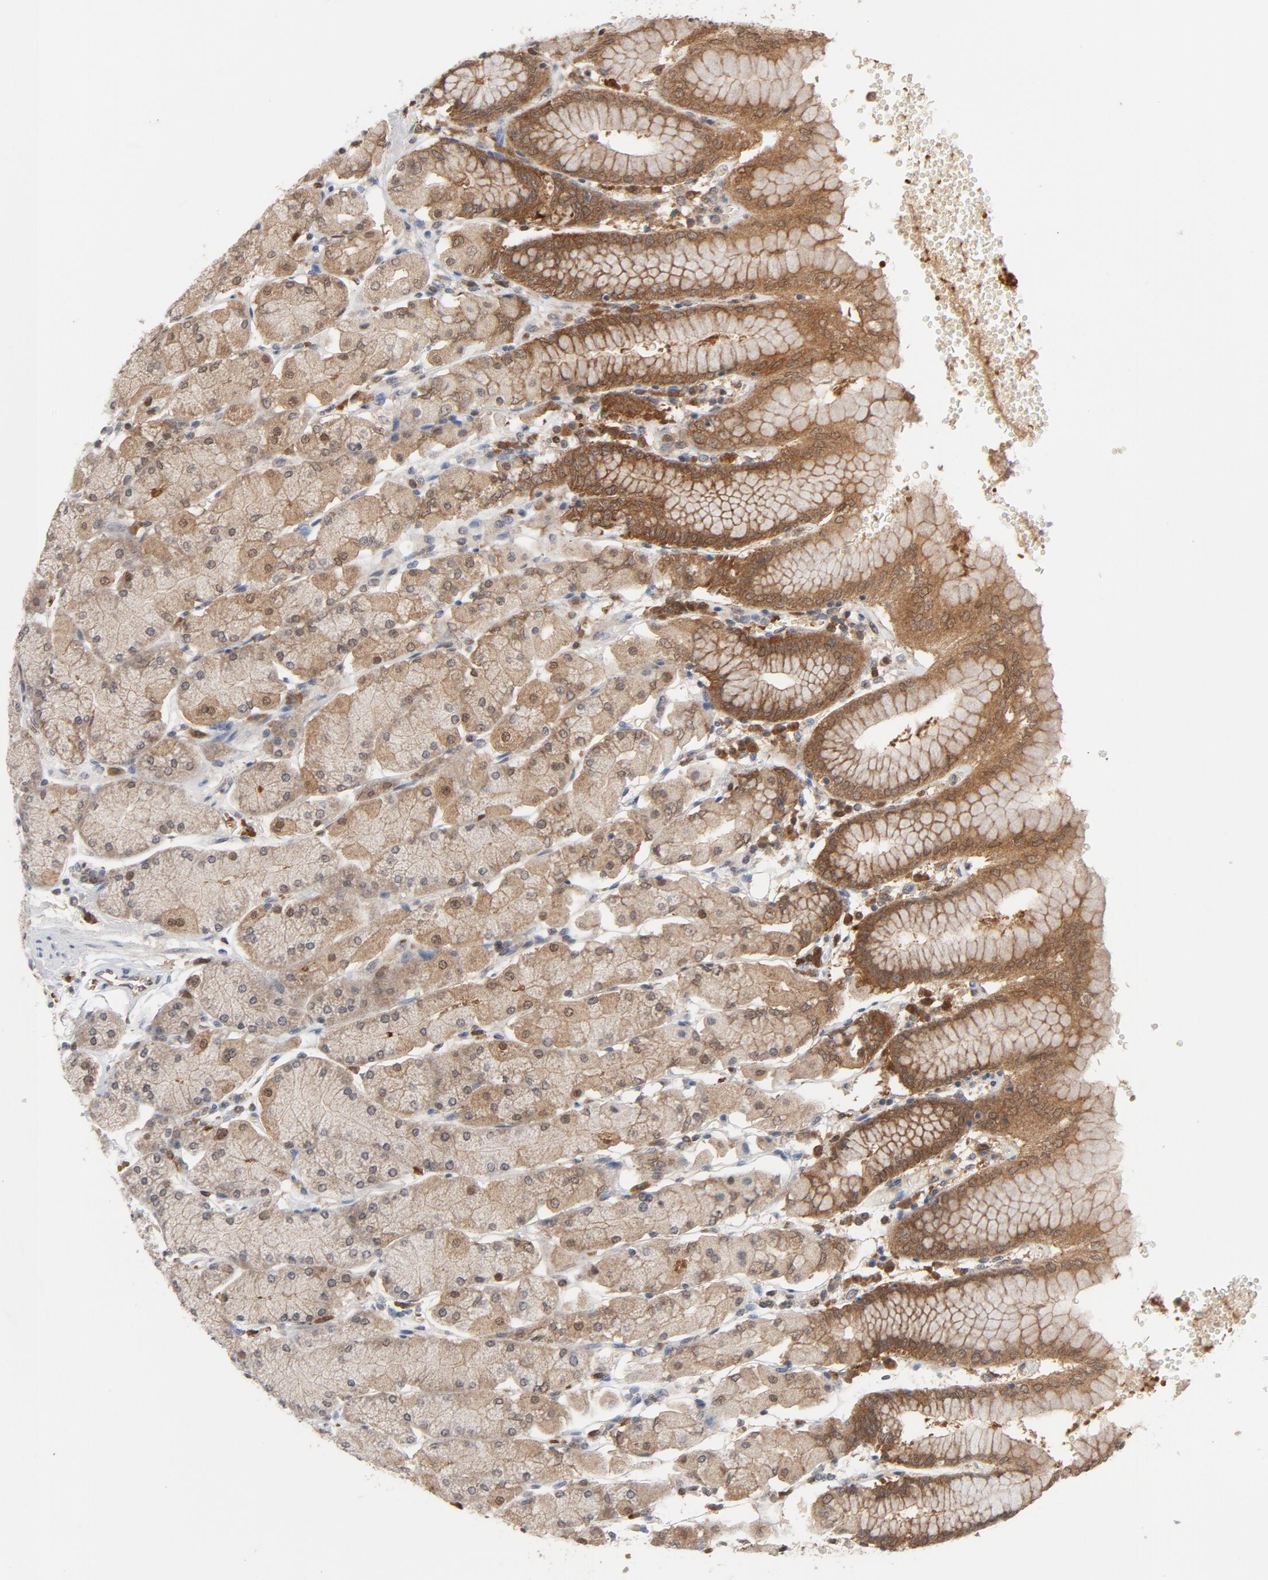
{"staining": {"intensity": "moderate", "quantity": ">75%", "location": "cytoplasmic/membranous"}, "tissue": "stomach", "cell_type": "Glandular cells", "image_type": "normal", "snomed": [{"axis": "morphology", "description": "Normal tissue, NOS"}, {"axis": "topography", "description": "Stomach, upper"}, {"axis": "topography", "description": "Stomach"}], "caption": "Immunohistochemical staining of unremarkable stomach reveals moderate cytoplasmic/membranous protein positivity in approximately >75% of glandular cells.", "gene": "PRDX1", "patient": {"sex": "male", "age": 76}}